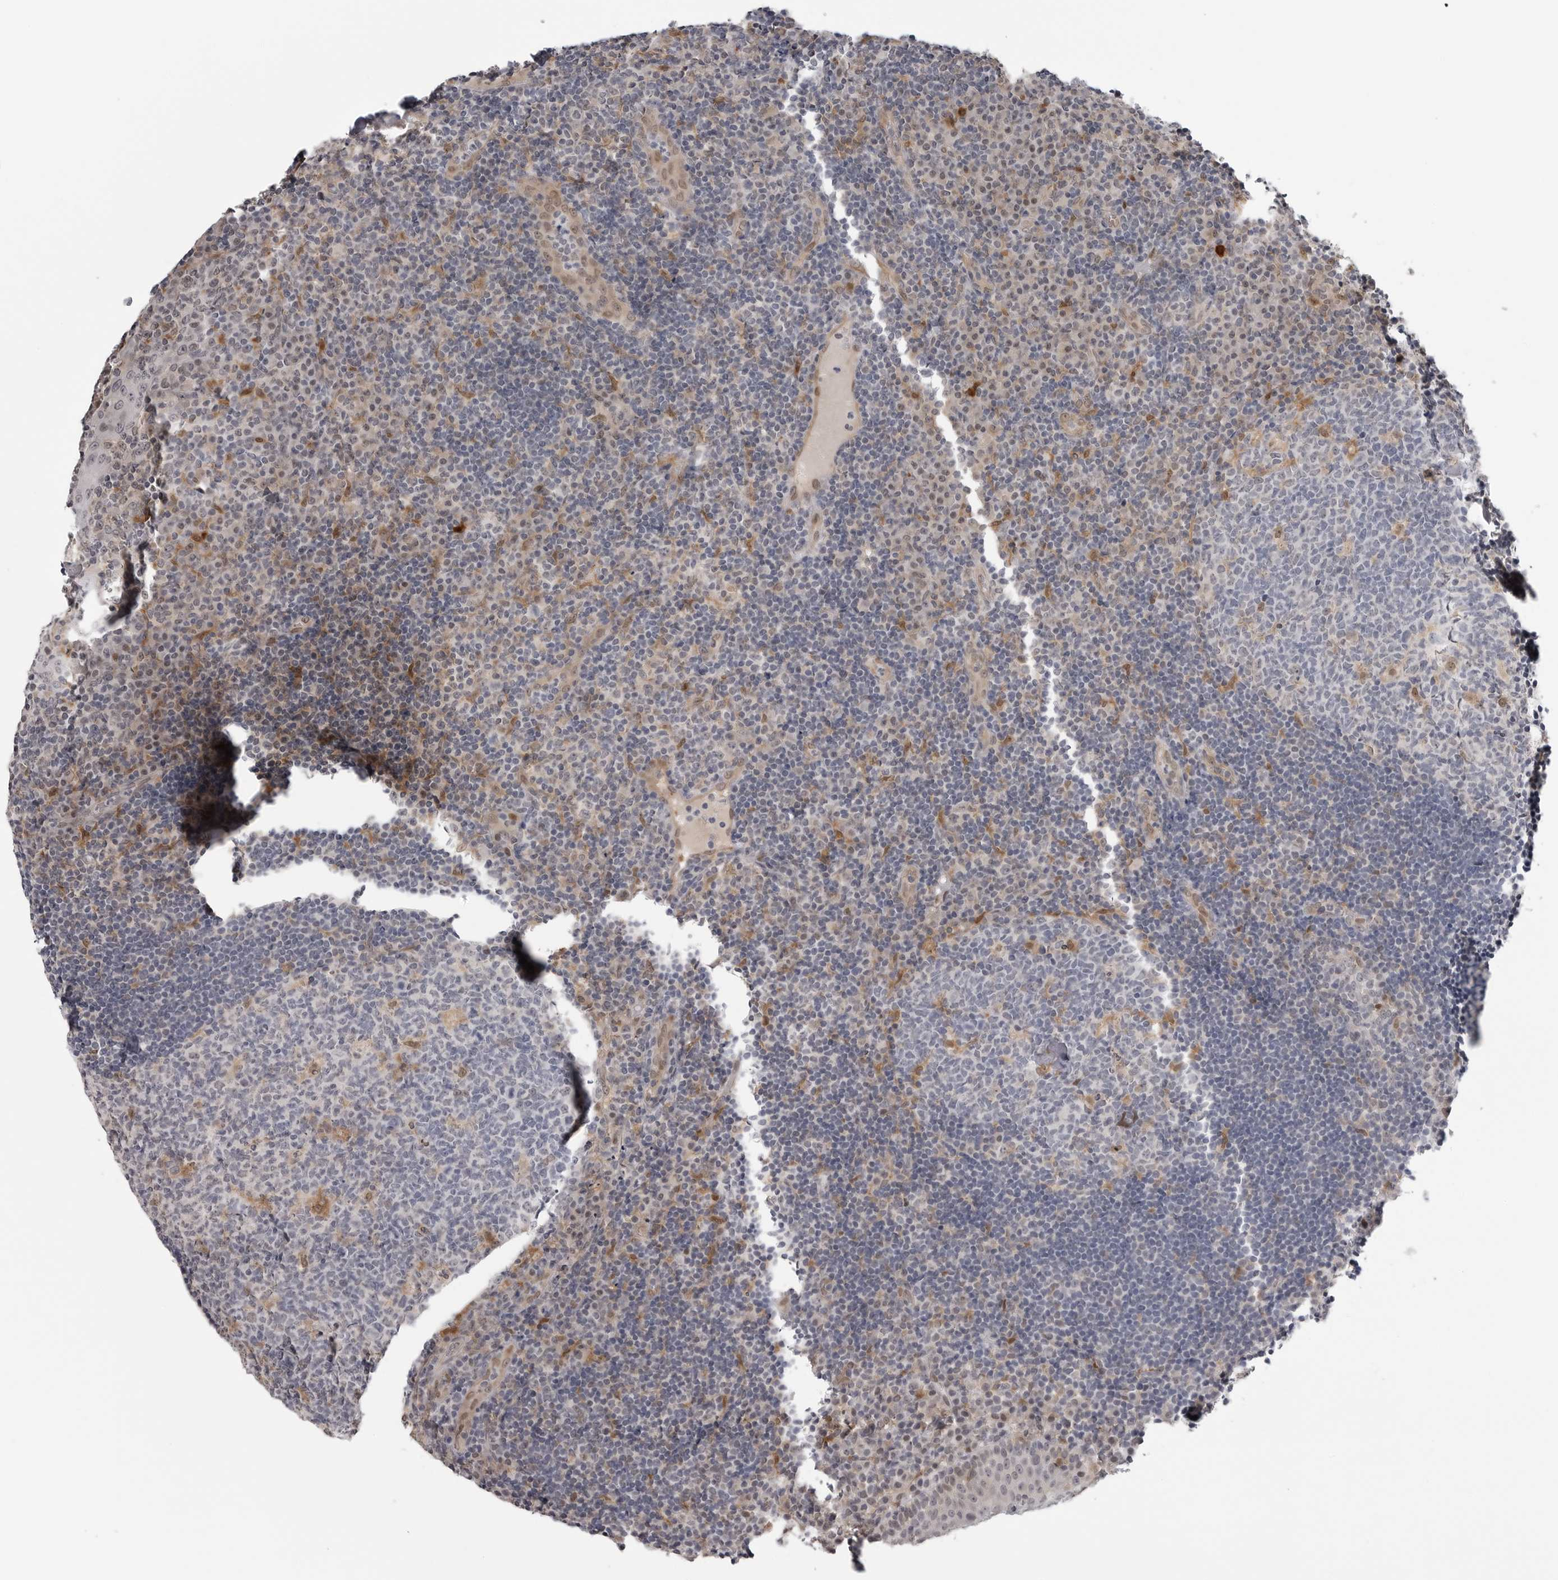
{"staining": {"intensity": "moderate", "quantity": "<25%", "location": "cytoplasmic/membranous,nuclear"}, "tissue": "tonsil", "cell_type": "Germinal center cells", "image_type": "normal", "snomed": [{"axis": "morphology", "description": "Normal tissue, NOS"}, {"axis": "topography", "description": "Tonsil"}], "caption": "A brown stain shows moderate cytoplasmic/membranous,nuclear staining of a protein in germinal center cells of normal tonsil.", "gene": "PNPO", "patient": {"sex": "female", "age": 40}}